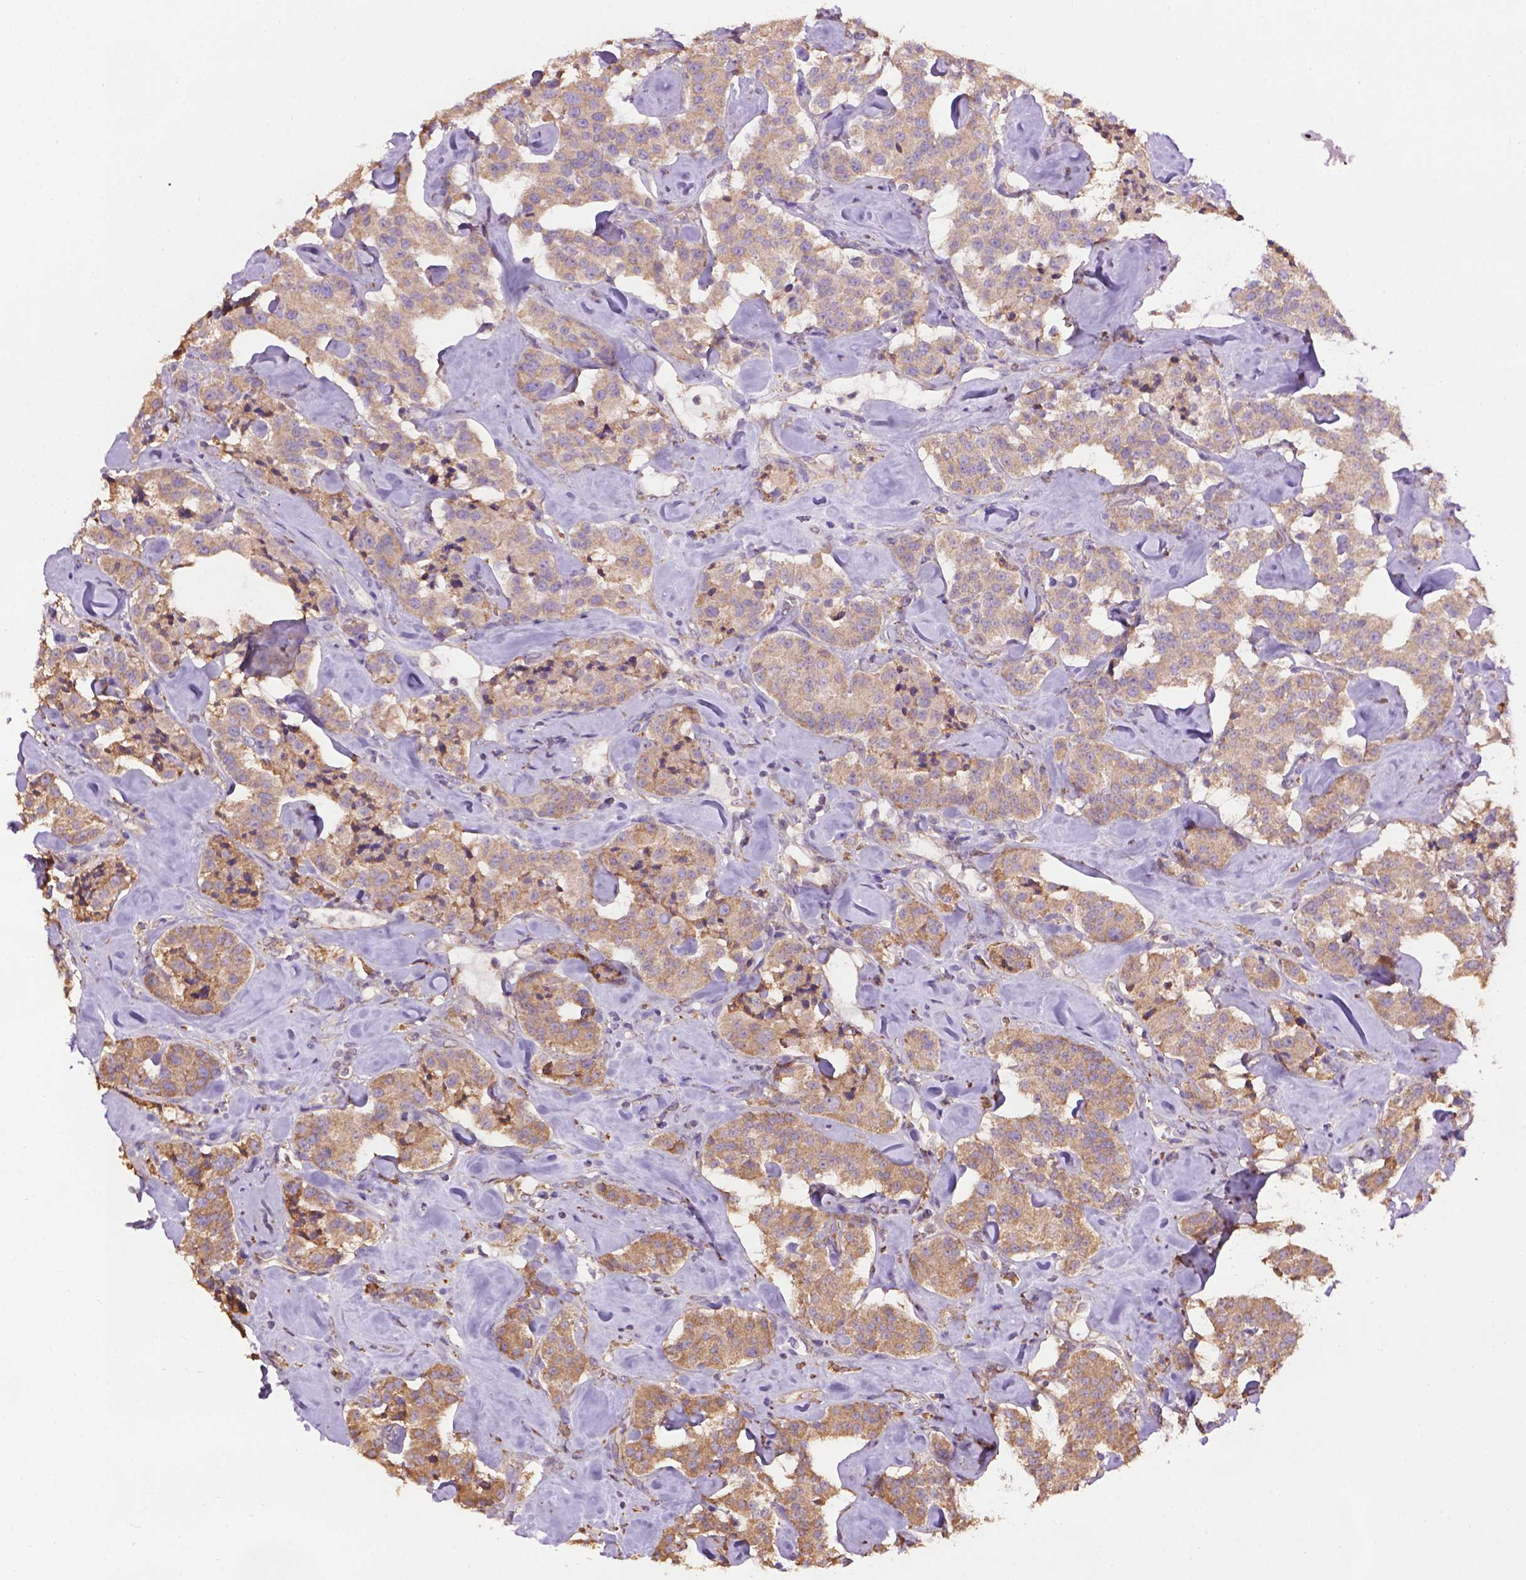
{"staining": {"intensity": "moderate", "quantity": ">75%", "location": "cytoplasmic/membranous"}, "tissue": "carcinoid", "cell_type": "Tumor cells", "image_type": "cancer", "snomed": [{"axis": "morphology", "description": "Carcinoid, malignant, NOS"}, {"axis": "topography", "description": "Pancreas"}], "caption": "A high-resolution micrograph shows IHC staining of carcinoid, which reveals moderate cytoplasmic/membranous staining in about >75% of tumor cells.", "gene": "PPP2R5E", "patient": {"sex": "male", "age": 41}}